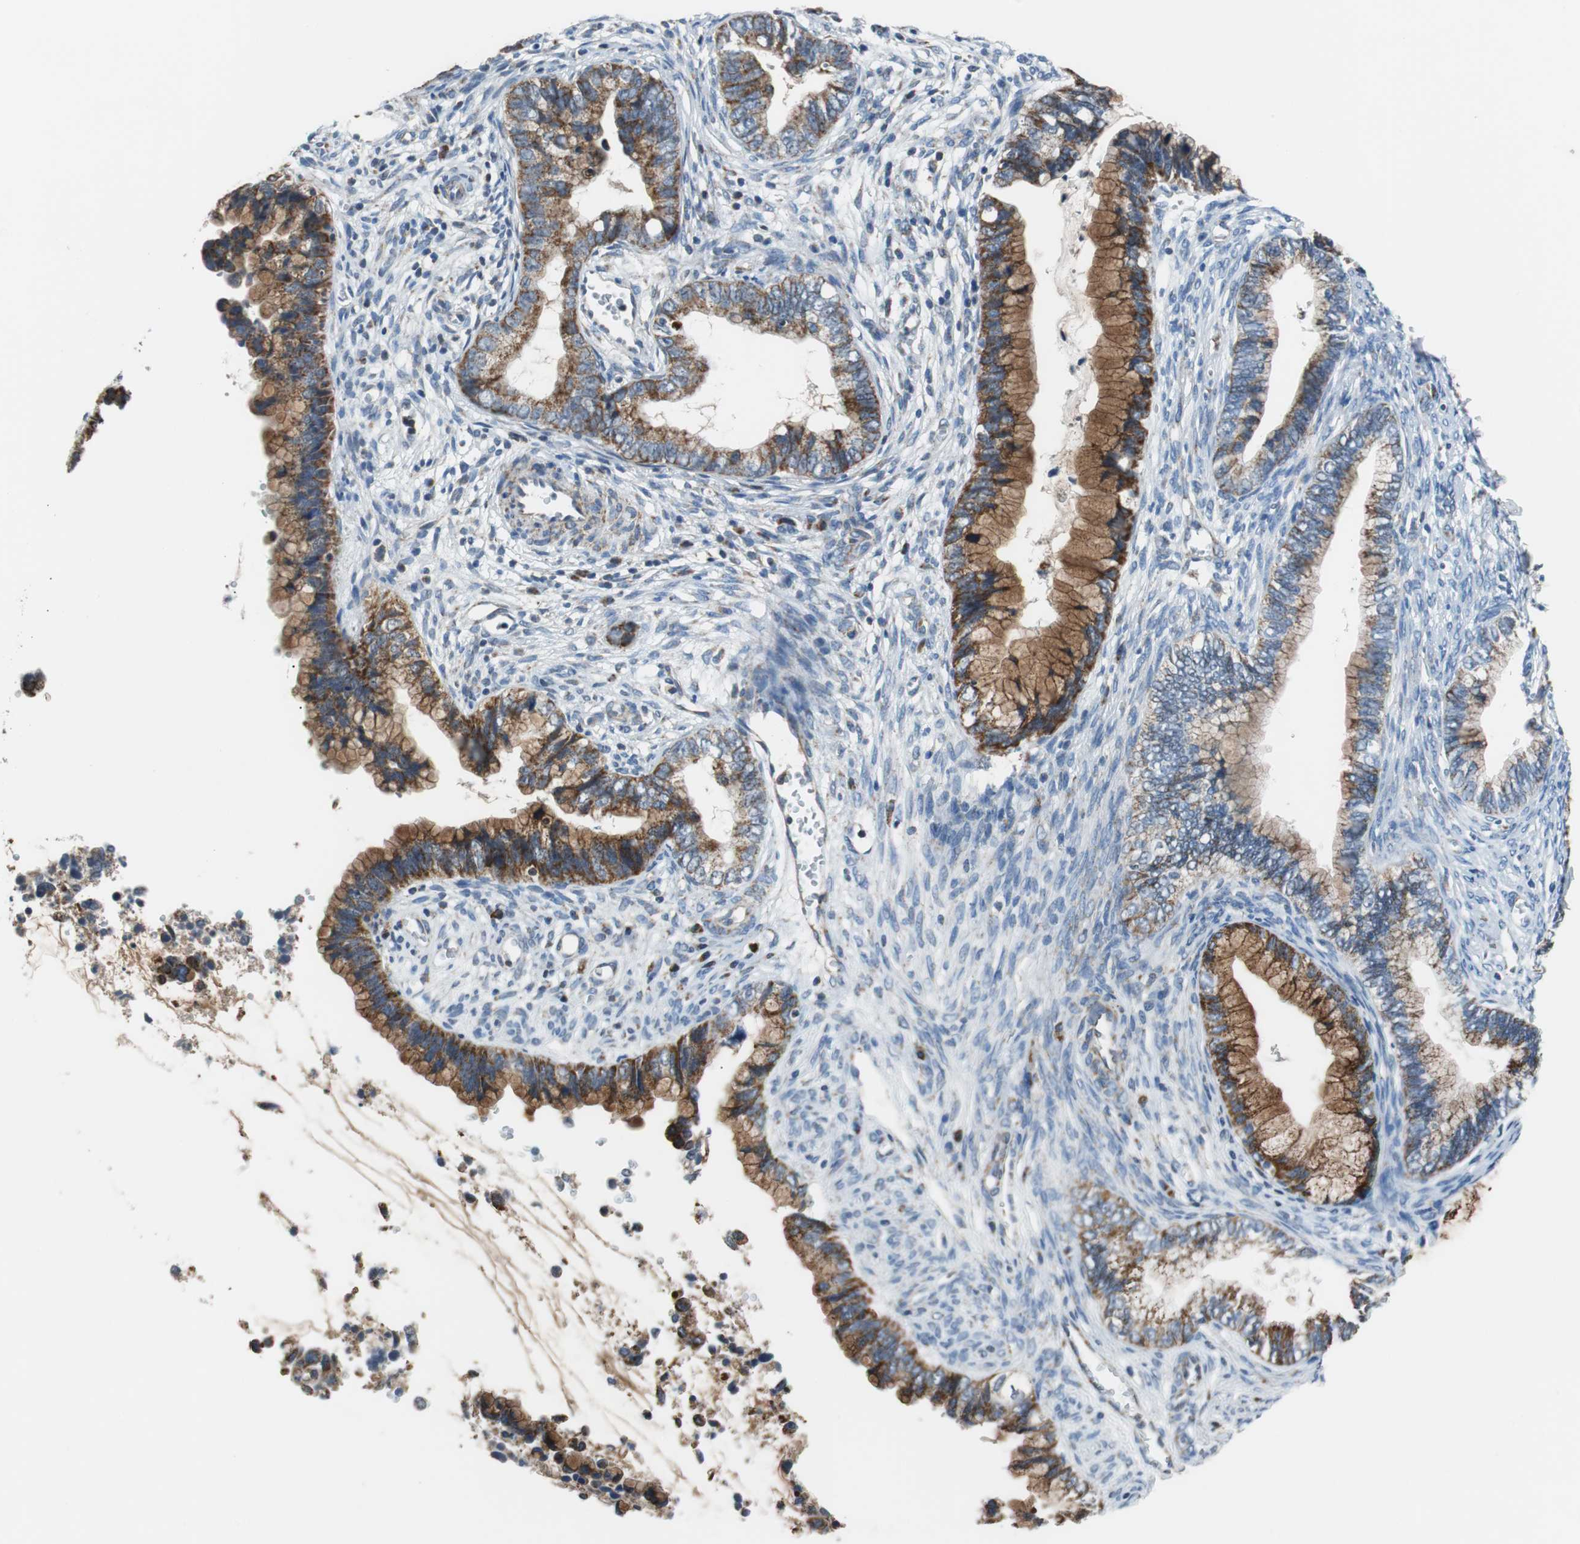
{"staining": {"intensity": "strong", "quantity": ">75%", "location": "cytoplasmic/membranous"}, "tissue": "cervical cancer", "cell_type": "Tumor cells", "image_type": "cancer", "snomed": [{"axis": "morphology", "description": "Adenocarcinoma, NOS"}, {"axis": "topography", "description": "Cervix"}], "caption": "Human cervical adenocarcinoma stained with a brown dye demonstrates strong cytoplasmic/membranous positive staining in approximately >75% of tumor cells.", "gene": "PITRM1", "patient": {"sex": "female", "age": 44}}